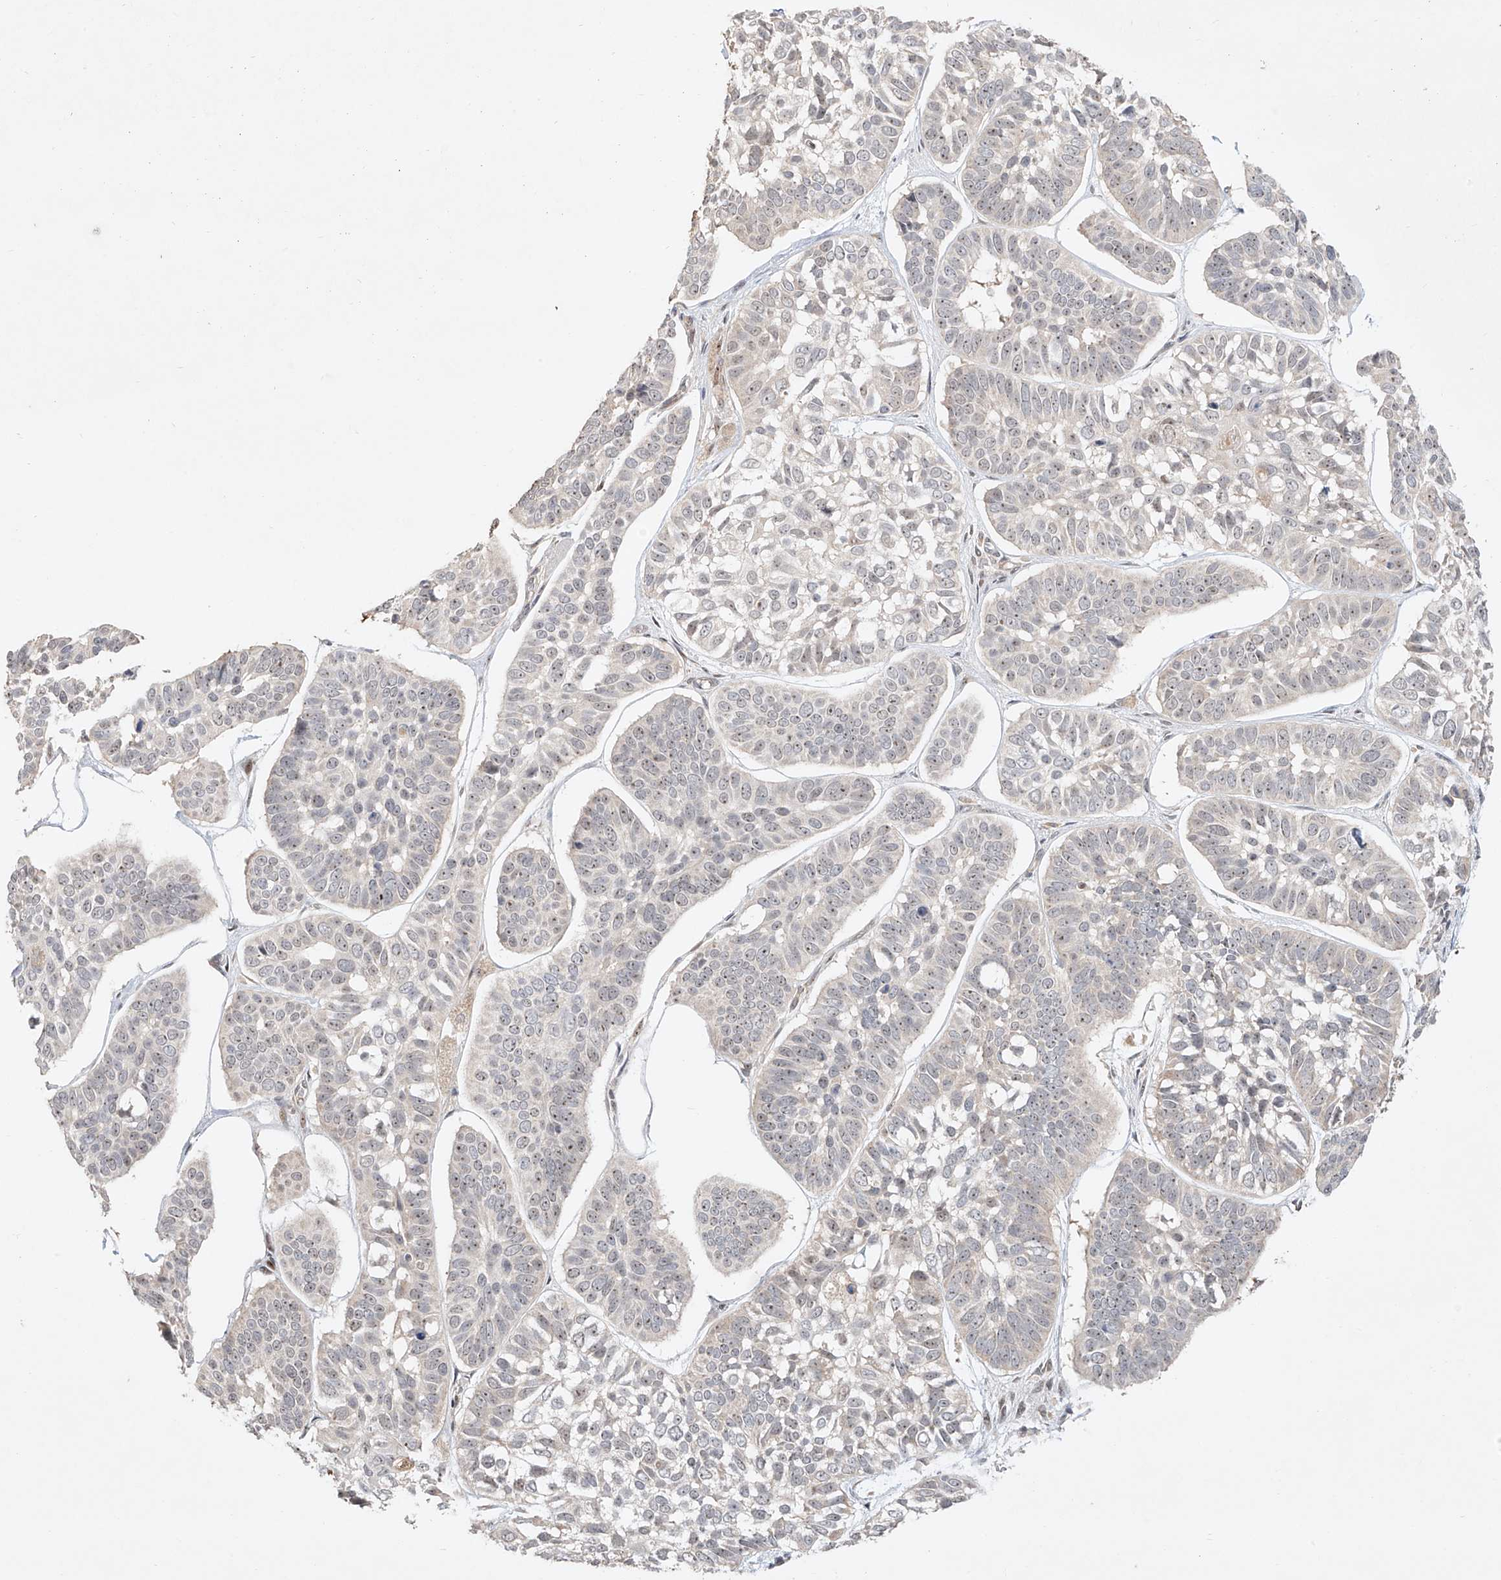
{"staining": {"intensity": "weak", "quantity": "25%-75%", "location": "nuclear"}, "tissue": "skin cancer", "cell_type": "Tumor cells", "image_type": "cancer", "snomed": [{"axis": "morphology", "description": "Basal cell carcinoma"}, {"axis": "topography", "description": "Skin"}], "caption": "Protein analysis of skin basal cell carcinoma tissue reveals weak nuclear positivity in approximately 25%-75% of tumor cells.", "gene": "TASP1", "patient": {"sex": "male", "age": 62}}